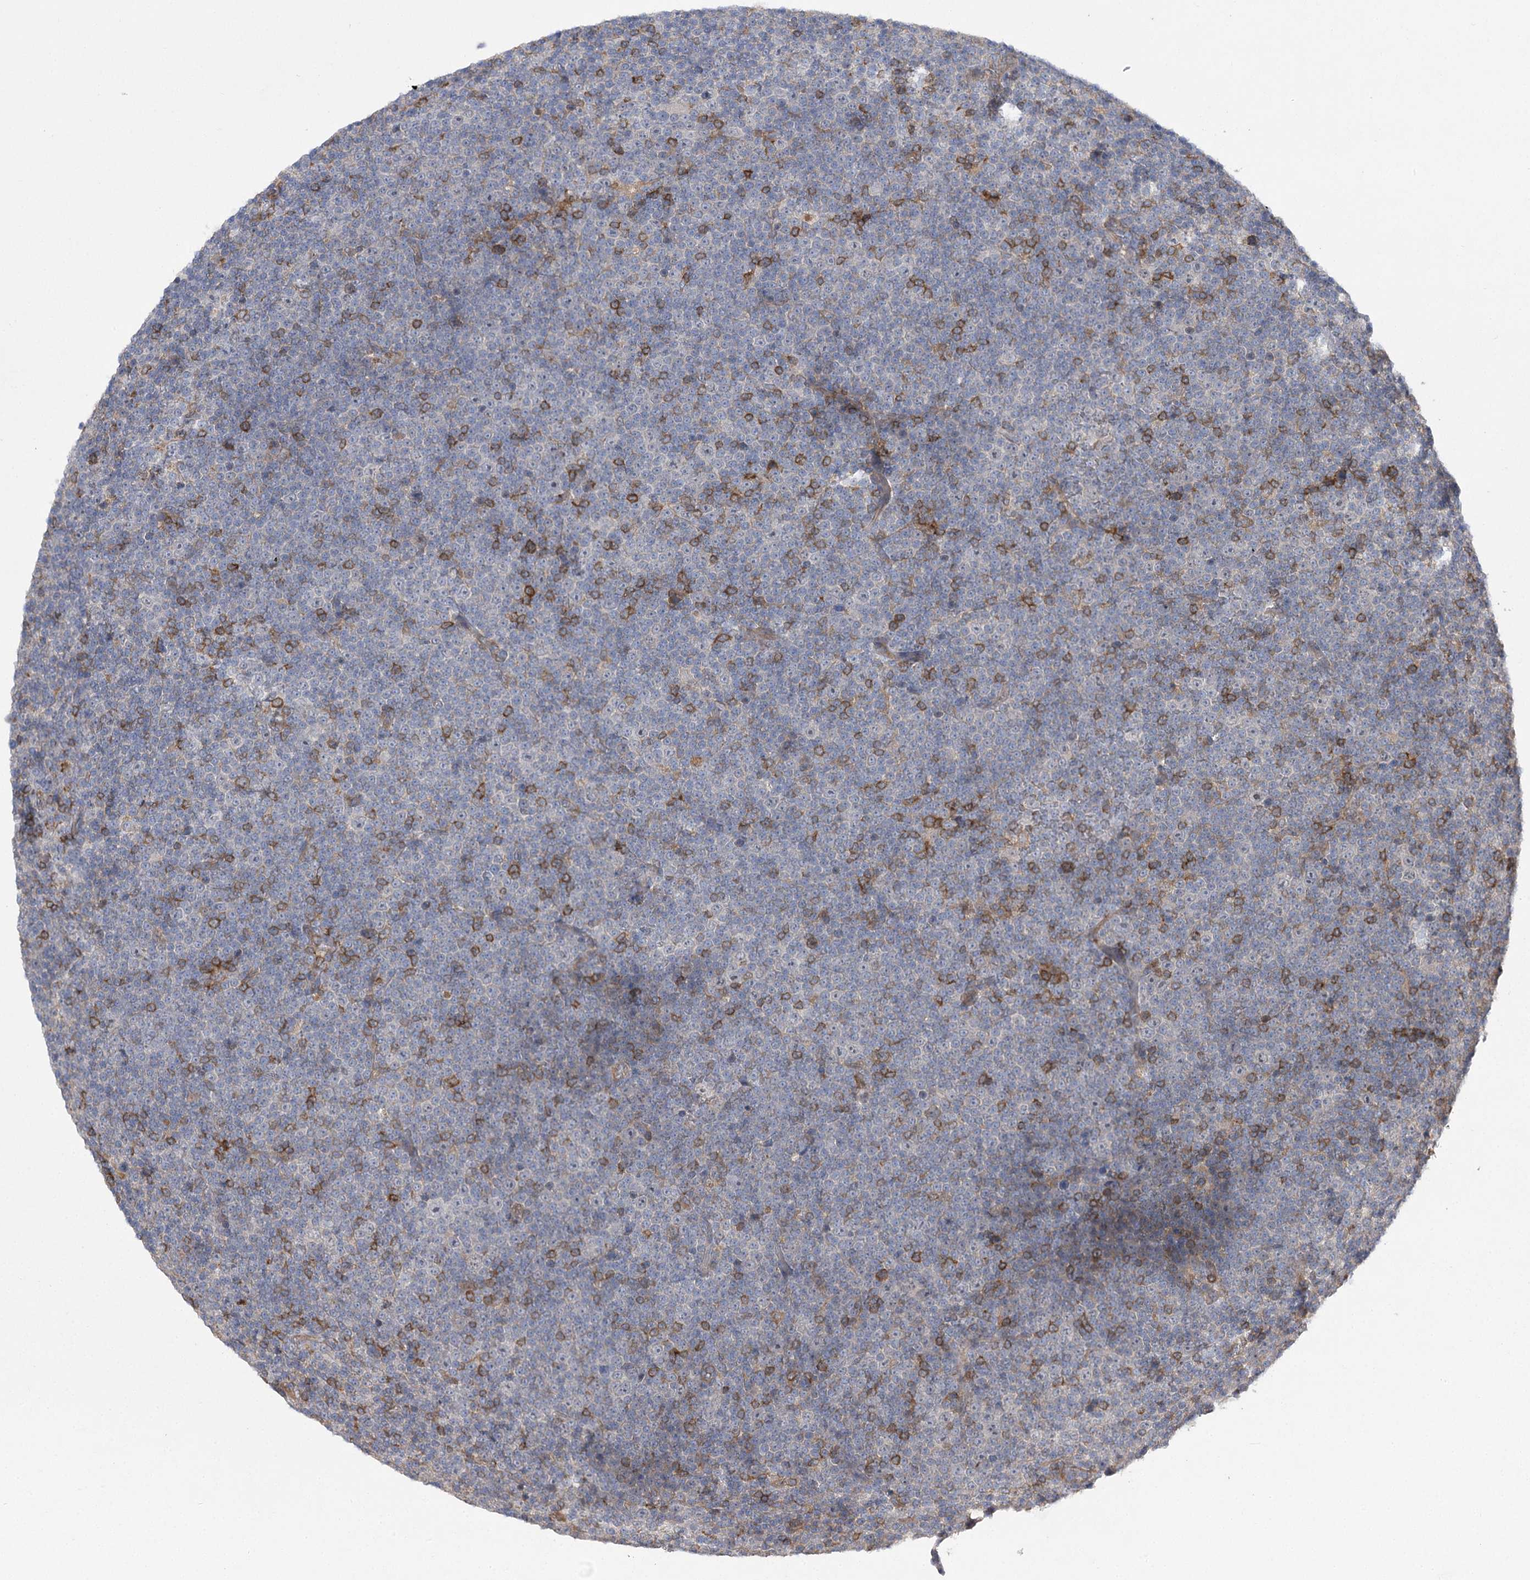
{"staining": {"intensity": "strong", "quantity": "<25%", "location": "cytoplasmic/membranous"}, "tissue": "lymphoma", "cell_type": "Tumor cells", "image_type": "cancer", "snomed": [{"axis": "morphology", "description": "Malignant lymphoma, non-Hodgkin's type, Low grade"}, {"axis": "topography", "description": "Lymph node"}], "caption": "Protein staining by immunohistochemistry (IHC) displays strong cytoplasmic/membranous expression in about <25% of tumor cells in lymphoma.", "gene": "BCR", "patient": {"sex": "female", "age": 67}}